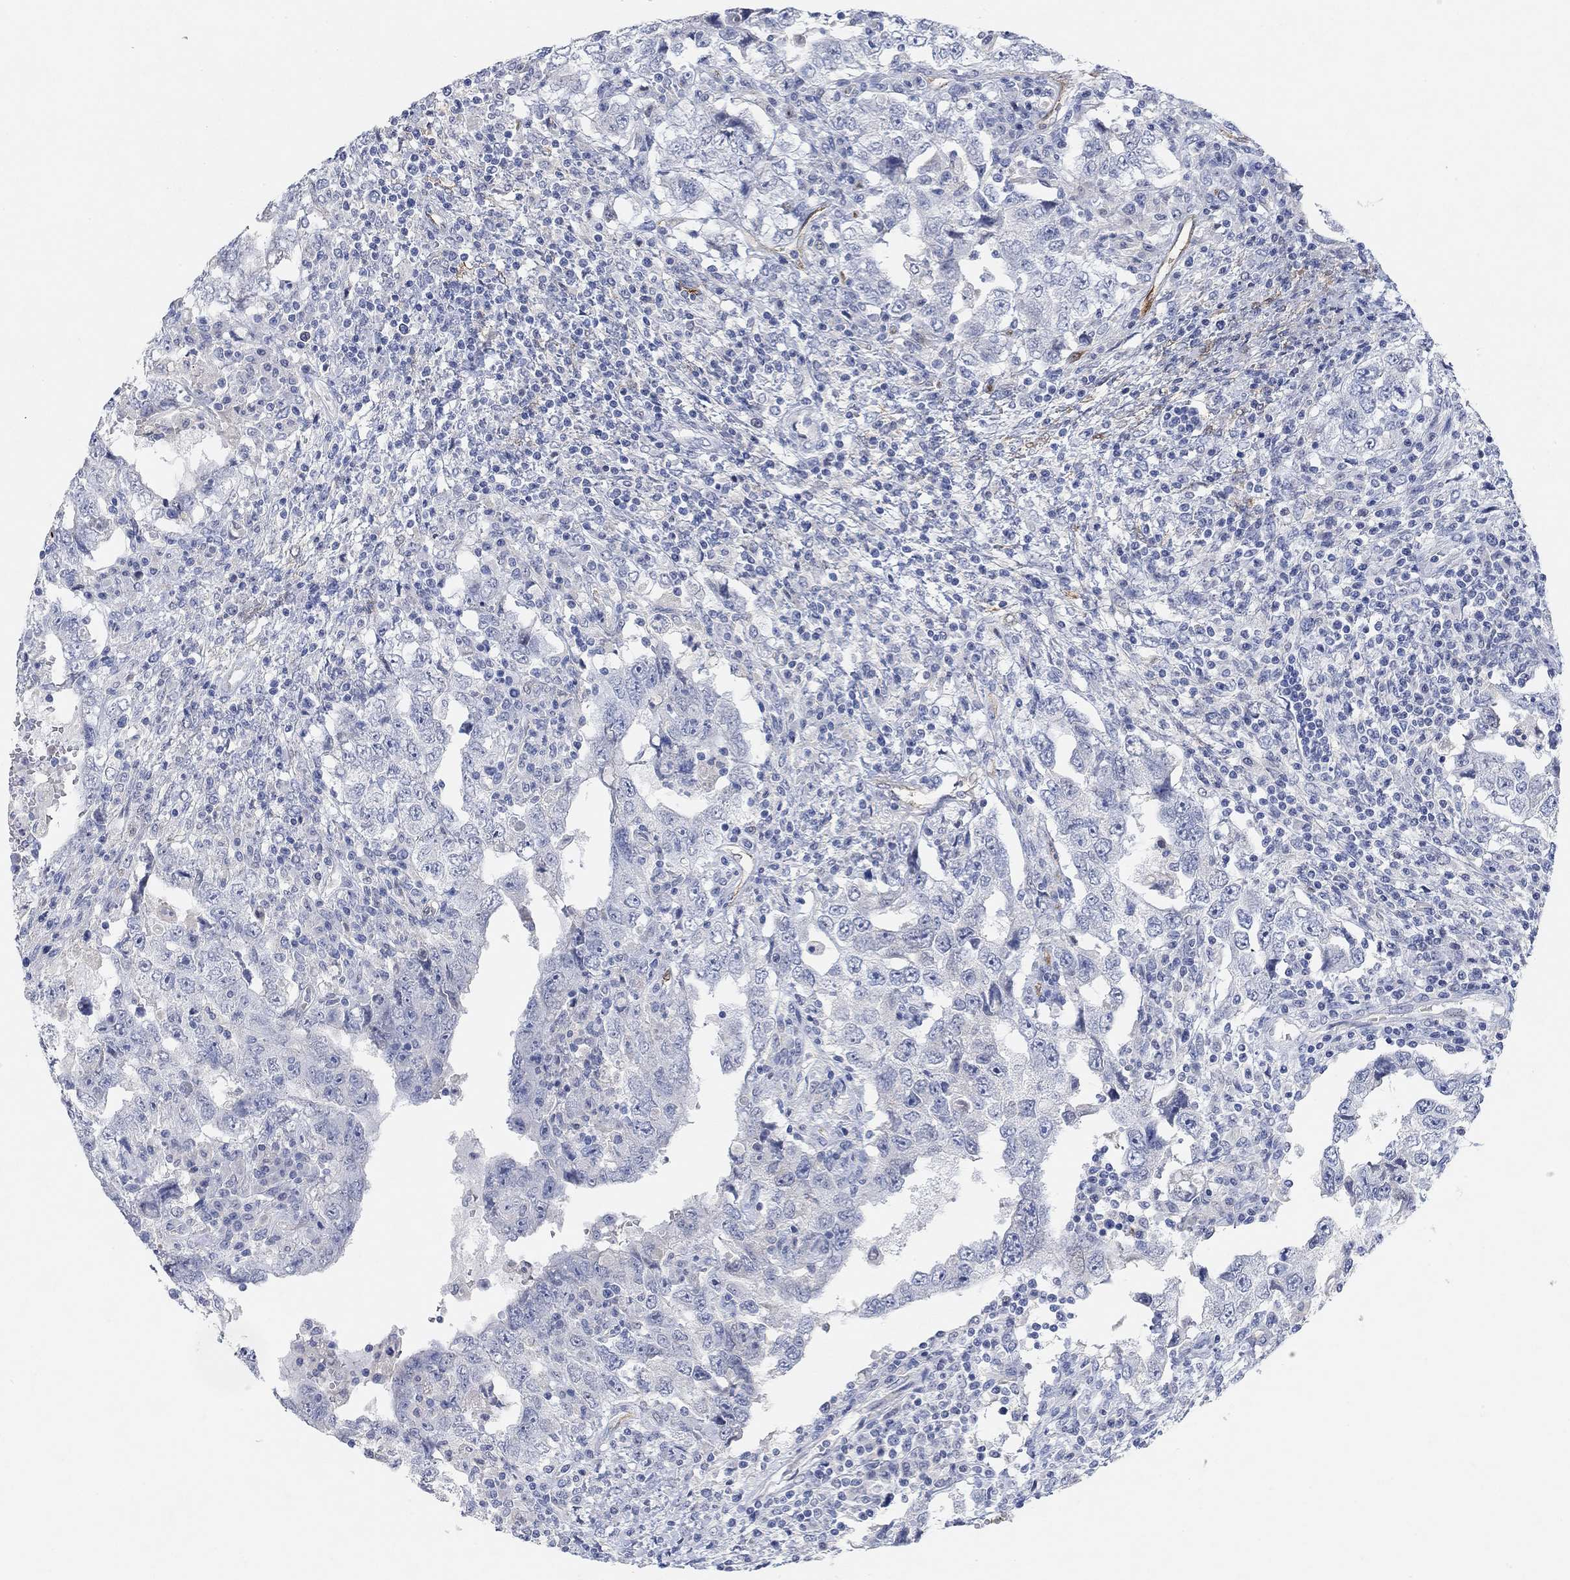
{"staining": {"intensity": "negative", "quantity": "none", "location": "none"}, "tissue": "testis cancer", "cell_type": "Tumor cells", "image_type": "cancer", "snomed": [{"axis": "morphology", "description": "Carcinoma, Embryonal, NOS"}, {"axis": "topography", "description": "Testis"}], "caption": "An IHC micrograph of testis embryonal carcinoma is shown. There is no staining in tumor cells of testis embryonal carcinoma.", "gene": "VAT1L", "patient": {"sex": "male", "age": 26}}